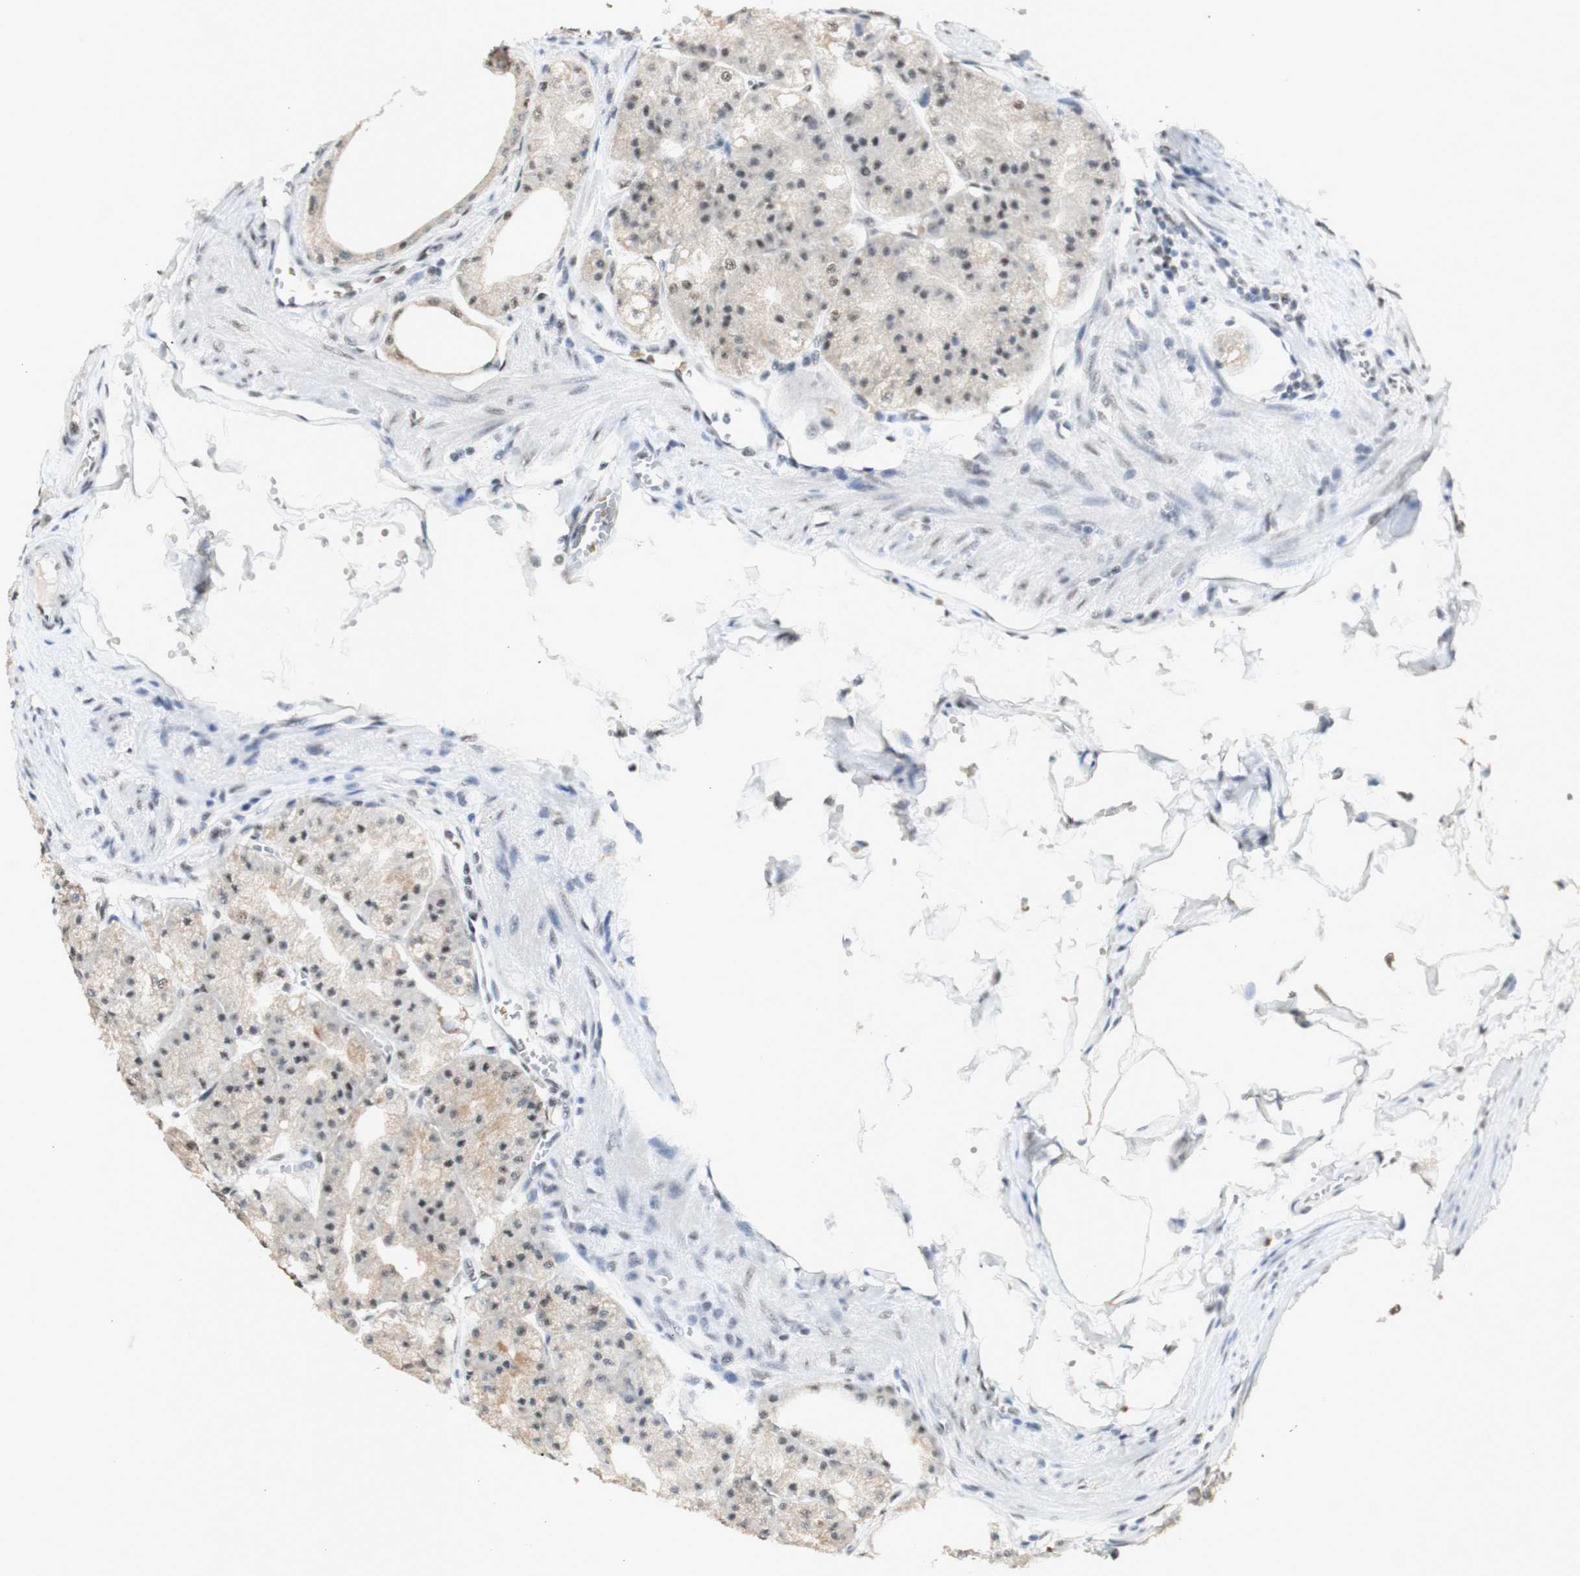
{"staining": {"intensity": "strong", "quantity": ">75%", "location": "cytoplasmic/membranous,nuclear"}, "tissue": "stomach", "cell_type": "Glandular cells", "image_type": "normal", "snomed": [{"axis": "morphology", "description": "Normal tissue, NOS"}, {"axis": "topography", "description": "Stomach, lower"}], "caption": "IHC histopathology image of benign stomach stained for a protein (brown), which reveals high levels of strong cytoplasmic/membranous,nuclear expression in approximately >75% of glandular cells.", "gene": "SNRPB", "patient": {"sex": "male", "age": 71}}